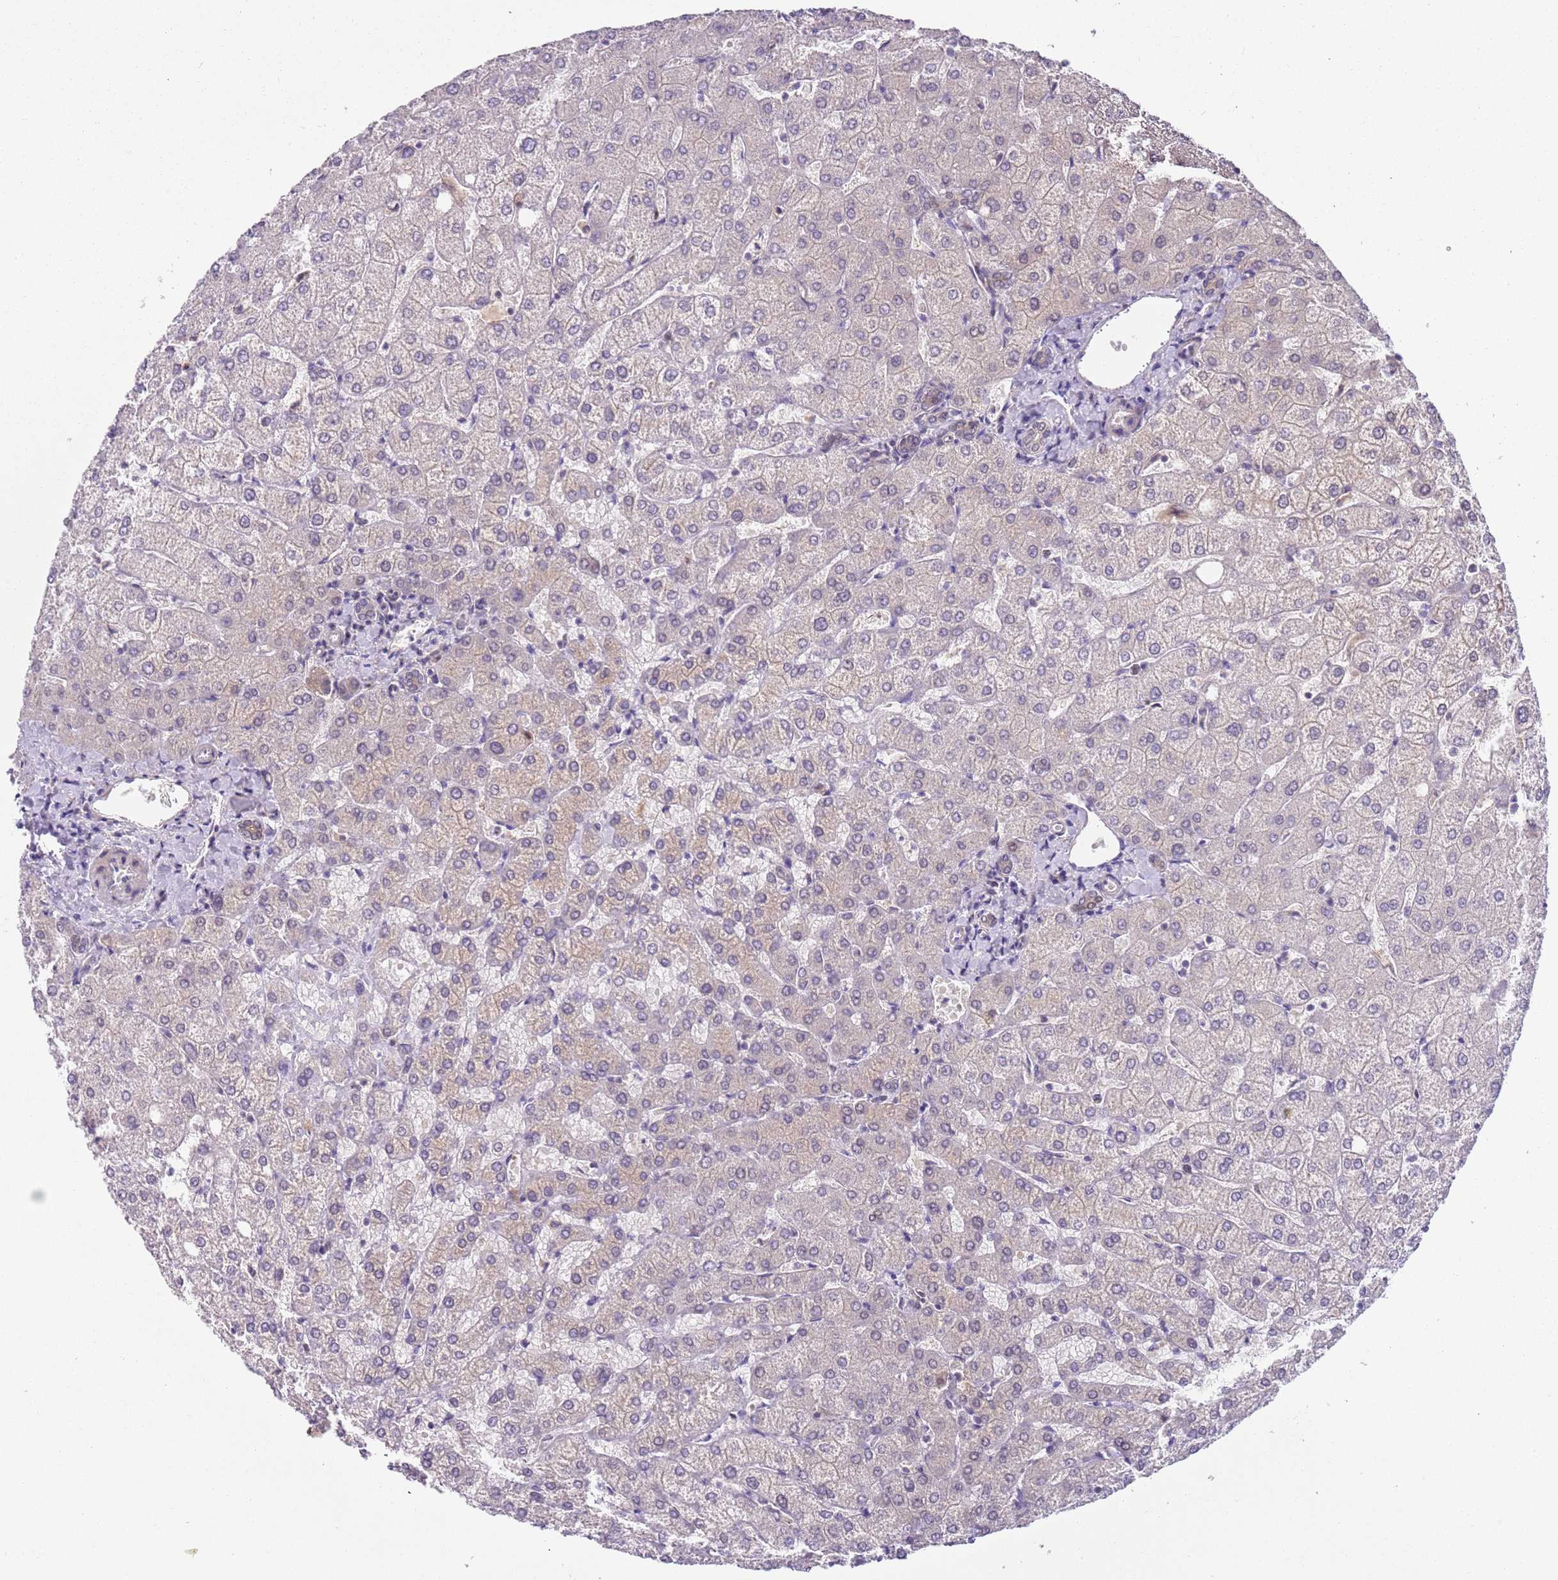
{"staining": {"intensity": "negative", "quantity": "none", "location": "none"}, "tissue": "liver", "cell_type": "Cholangiocytes", "image_type": "normal", "snomed": [{"axis": "morphology", "description": "Normal tissue, NOS"}, {"axis": "topography", "description": "Liver"}], "caption": "Immunohistochemistry of benign human liver reveals no positivity in cholangiocytes.", "gene": "RMND5B", "patient": {"sex": "female", "age": 54}}